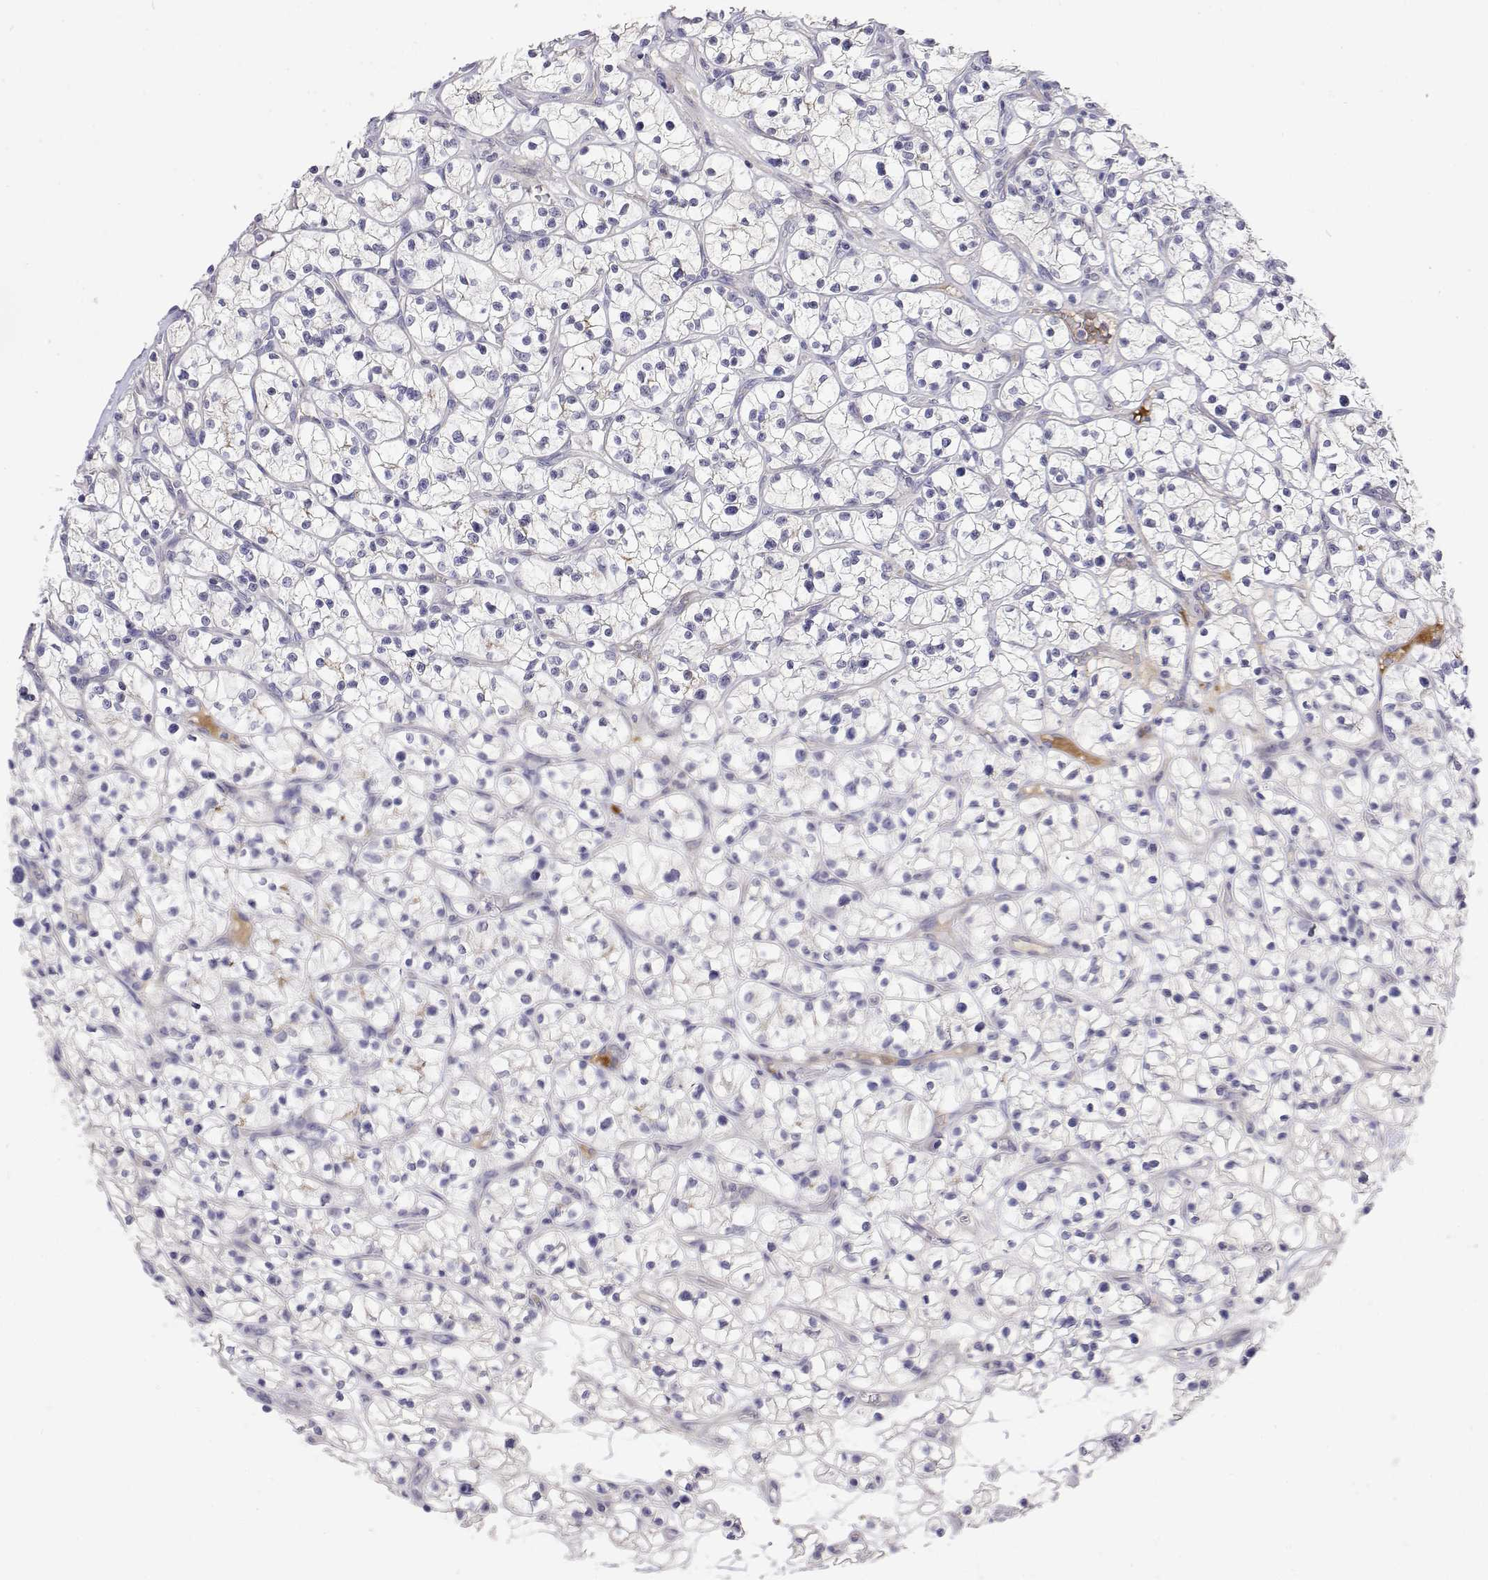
{"staining": {"intensity": "negative", "quantity": "none", "location": "none"}, "tissue": "renal cancer", "cell_type": "Tumor cells", "image_type": "cancer", "snomed": [{"axis": "morphology", "description": "Adenocarcinoma, NOS"}, {"axis": "topography", "description": "Kidney"}], "caption": "This is a photomicrograph of immunohistochemistry staining of renal cancer (adenocarcinoma), which shows no positivity in tumor cells.", "gene": "GGACT", "patient": {"sex": "female", "age": 64}}